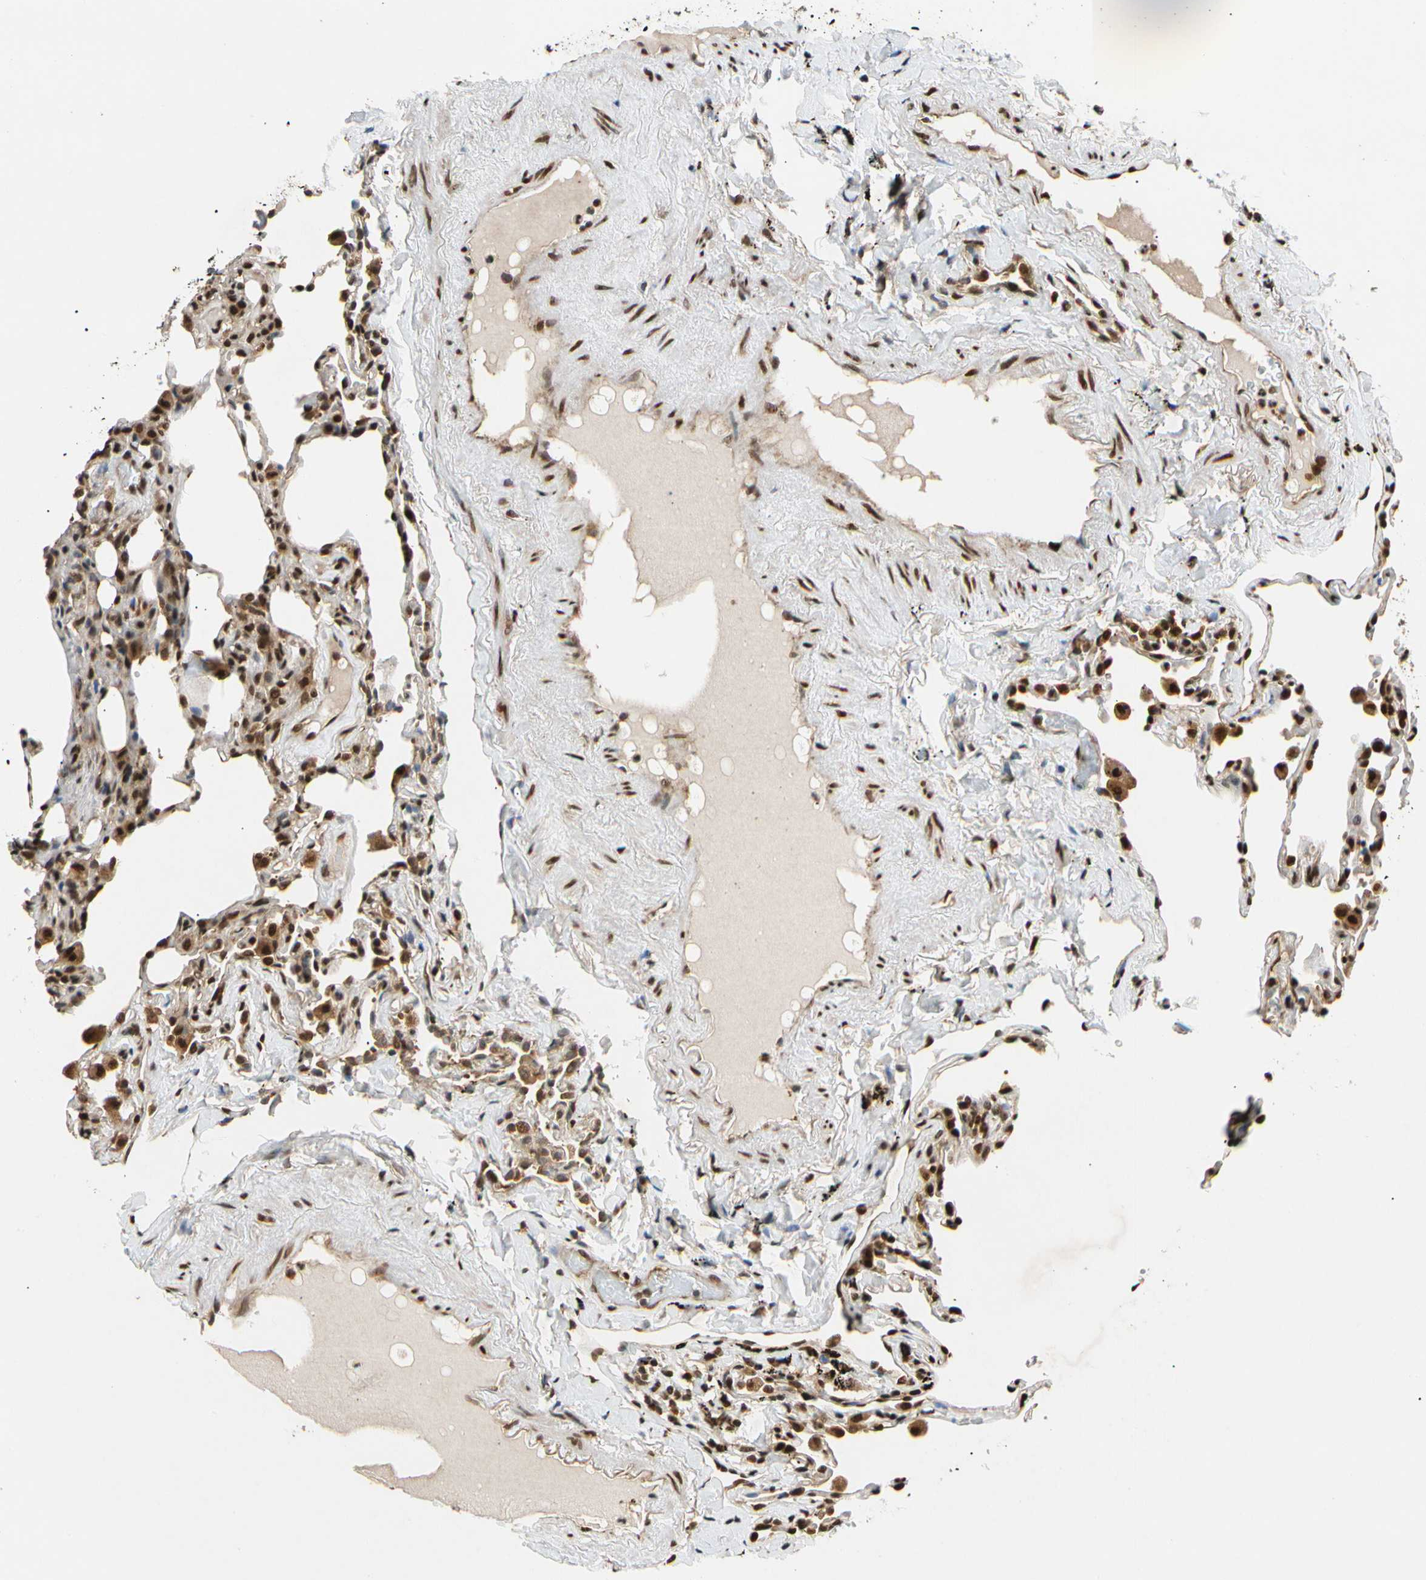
{"staining": {"intensity": "moderate", "quantity": ">75%", "location": "nuclear"}, "tissue": "lung", "cell_type": "Alveolar cells", "image_type": "normal", "snomed": [{"axis": "morphology", "description": "Normal tissue, NOS"}, {"axis": "morphology", "description": "Soft tissue tumor metastatic"}, {"axis": "topography", "description": "Lung"}], "caption": "Immunohistochemistry (IHC) (DAB) staining of normal human lung exhibits moderate nuclear protein expression in approximately >75% of alveolar cells.", "gene": "EIF1AX", "patient": {"sex": "male", "age": 59}}